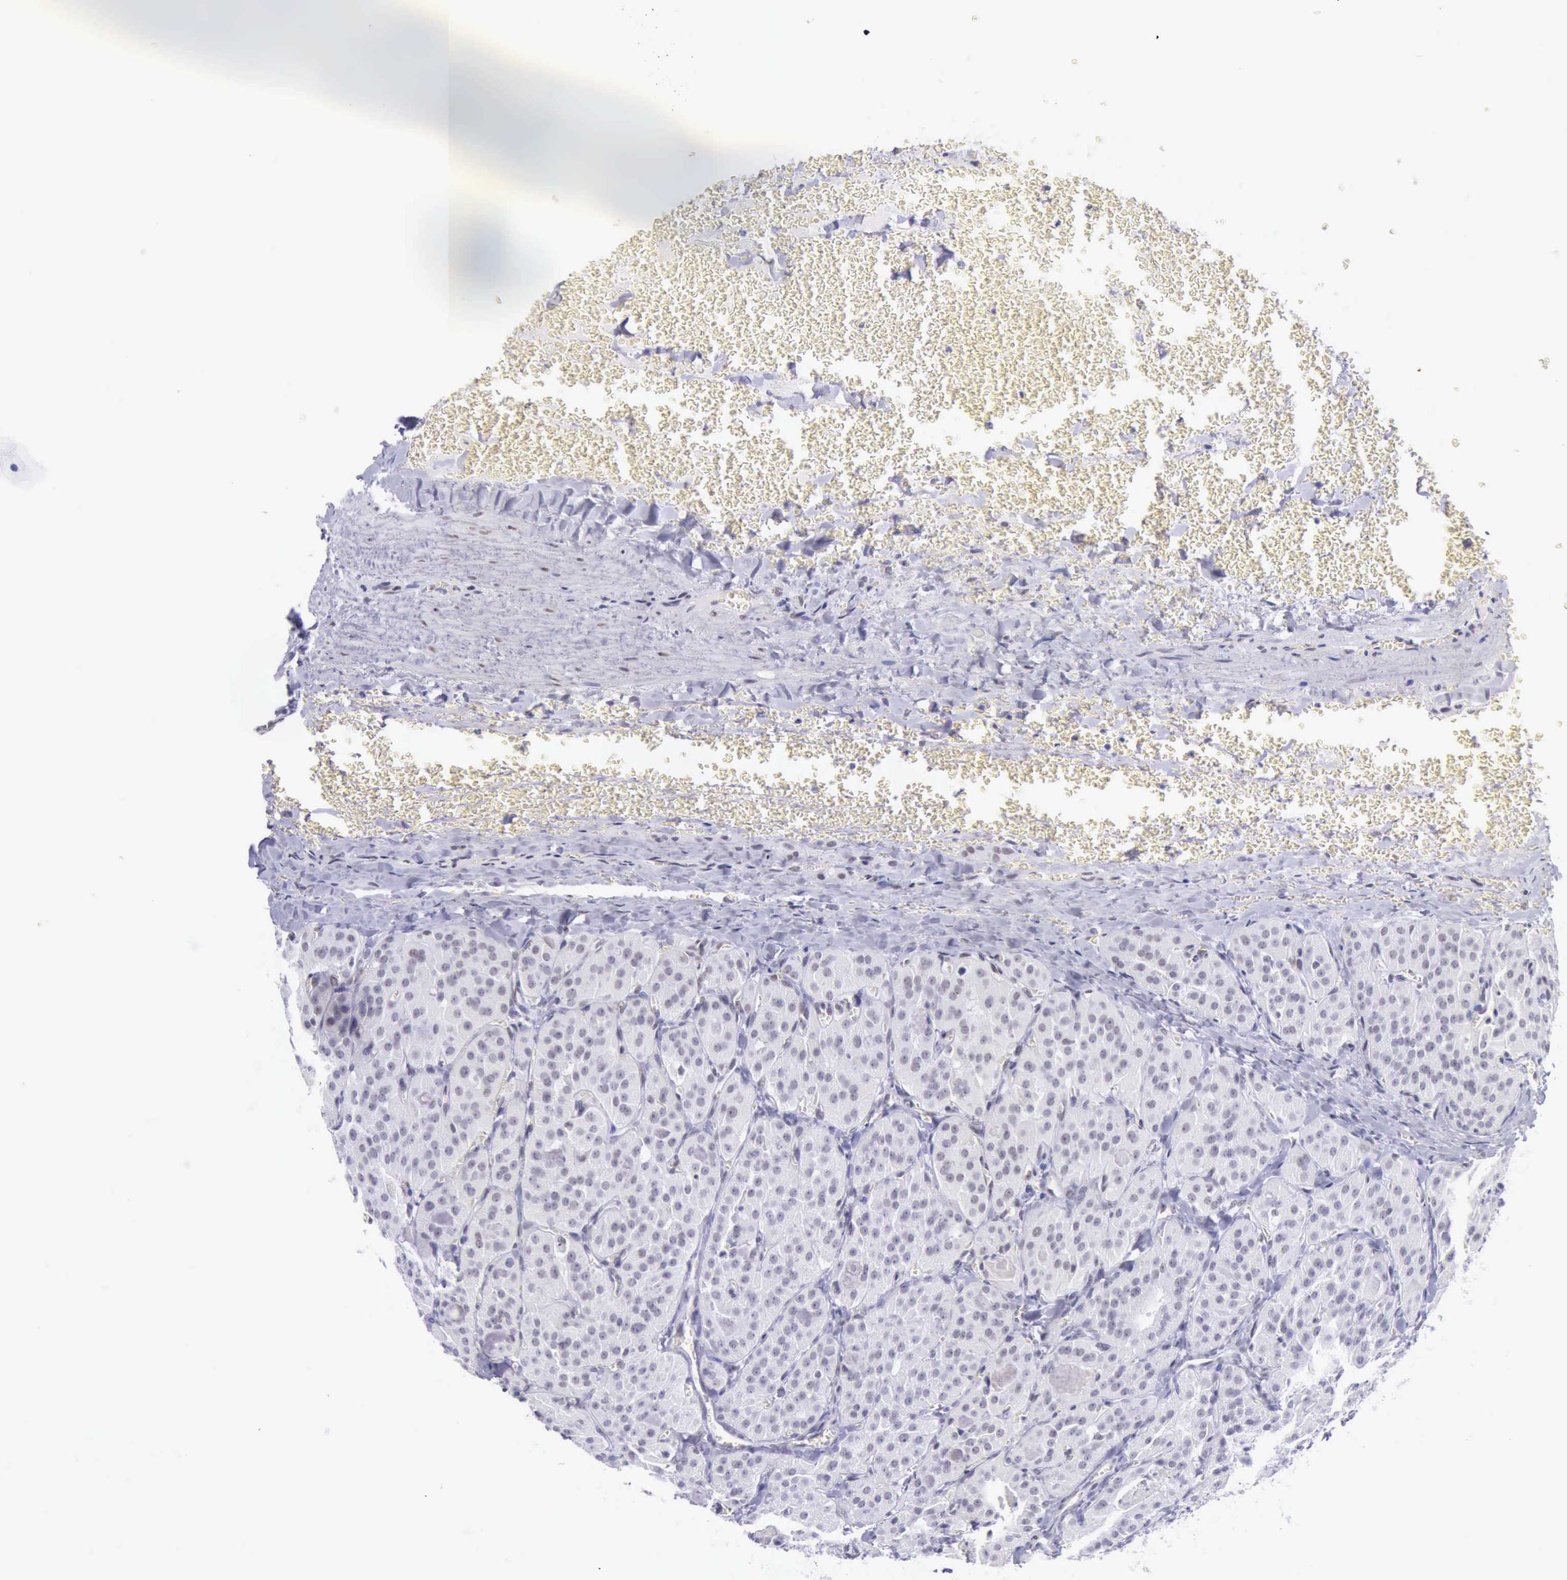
{"staining": {"intensity": "negative", "quantity": "none", "location": "none"}, "tissue": "thyroid cancer", "cell_type": "Tumor cells", "image_type": "cancer", "snomed": [{"axis": "morphology", "description": "Carcinoma, NOS"}, {"axis": "topography", "description": "Thyroid gland"}], "caption": "Thyroid cancer (carcinoma) was stained to show a protein in brown. There is no significant staining in tumor cells.", "gene": "EP300", "patient": {"sex": "male", "age": 76}}